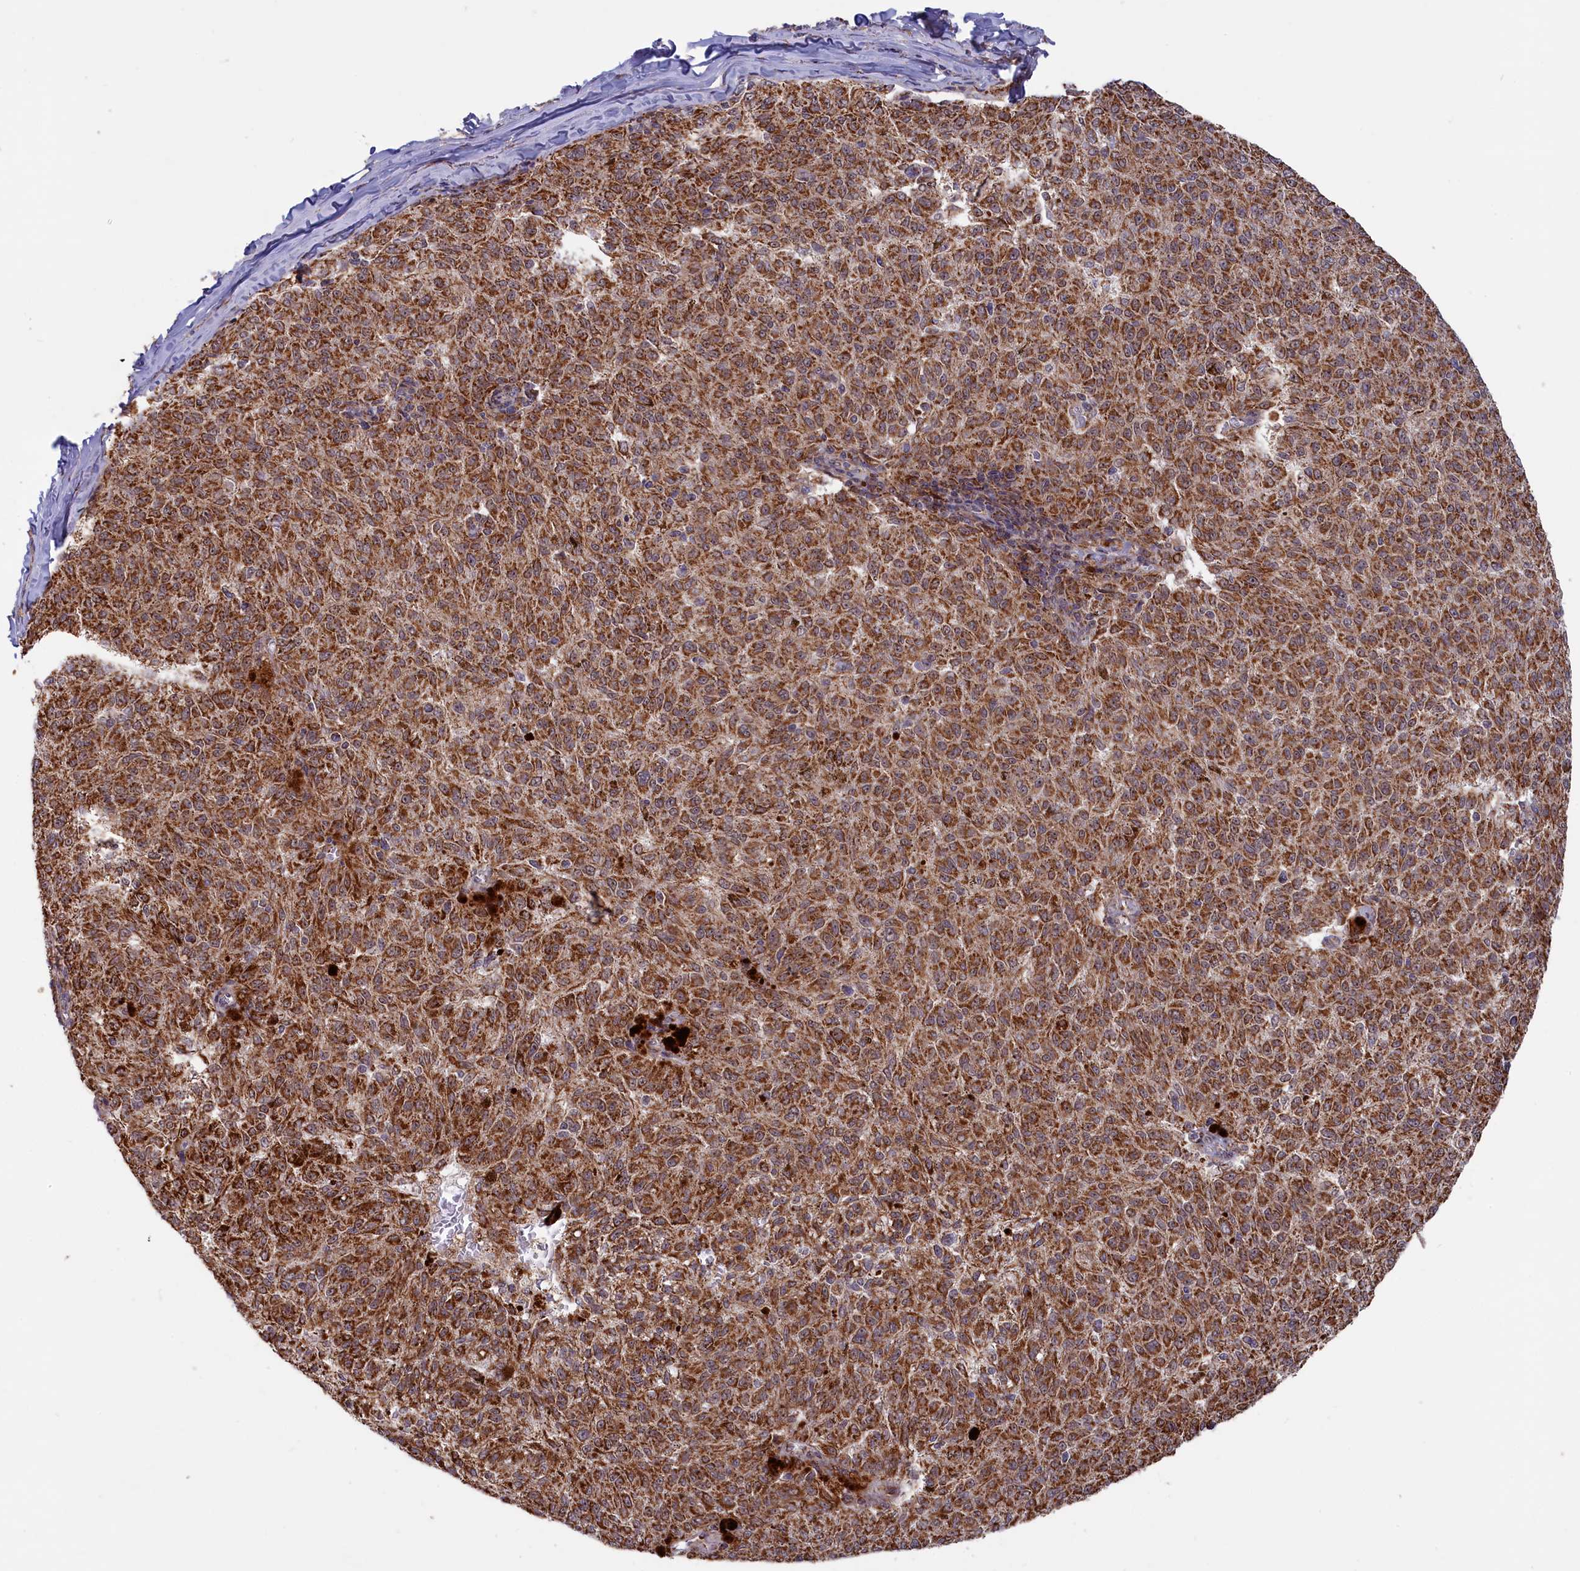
{"staining": {"intensity": "strong", "quantity": ">75%", "location": "cytoplasmic/membranous"}, "tissue": "melanoma", "cell_type": "Tumor cells", "image_type": "cancer", "snomed": [{"axis": "morphology", "description": "Malignant melanoma, NOS"}, {"axis": "topography", "description": "Skin"}], "caption": "The immunohistochemical stain labels strong cytoplasmic/membranous staining in tumor cells of malignant melanoma tissue.", "gene": "DUS3L", "patient": {"sex": "female", "age": 72}}